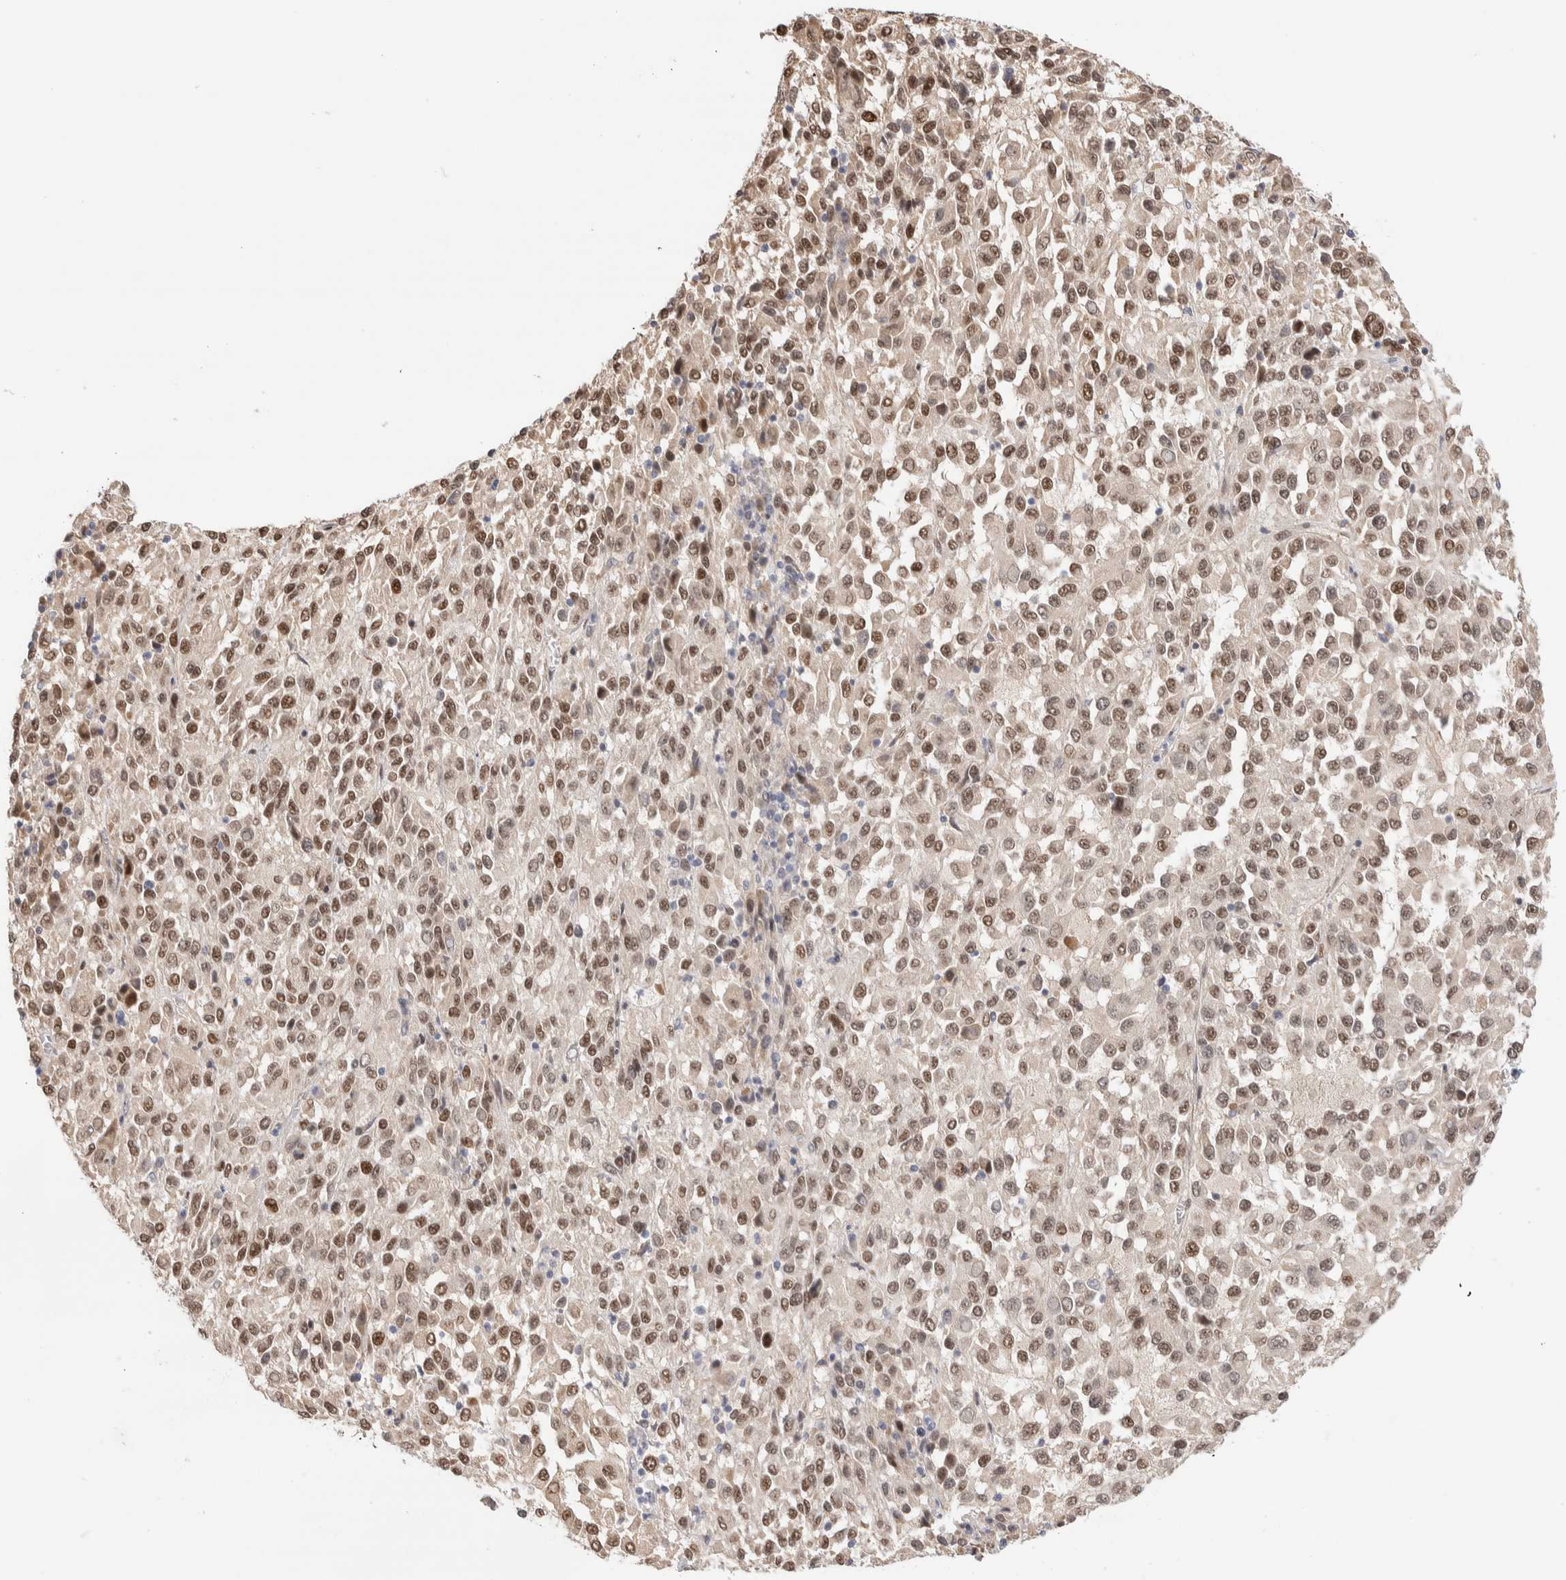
{"staining": {"intensity": "moderate", "quantity": ">75%", "location": "cytoplasmic/membranous,nuclear"}, "tissue": "melanoma", "cell_type": "Tumor cells", "image_type": "cancer", "snomed": [{"axis": "morphology", "description": "Malignant melanoma, Metastatic site"}, {"axis": "topography", "description": "Lung"}], "caption": "Immunohistochemistry (IHC) image of neoplastic tissue: melanoma stained using IHC demonstrates medium levels of moderate protein expression localized specifically in the cytoplasmic/membranous and nuclear of tumor cells, appearing as a cytoplasmic/membranous and nuclear brown color.", "gene": "NSMAF", "patient": {"sex": "male", "age": 64}}